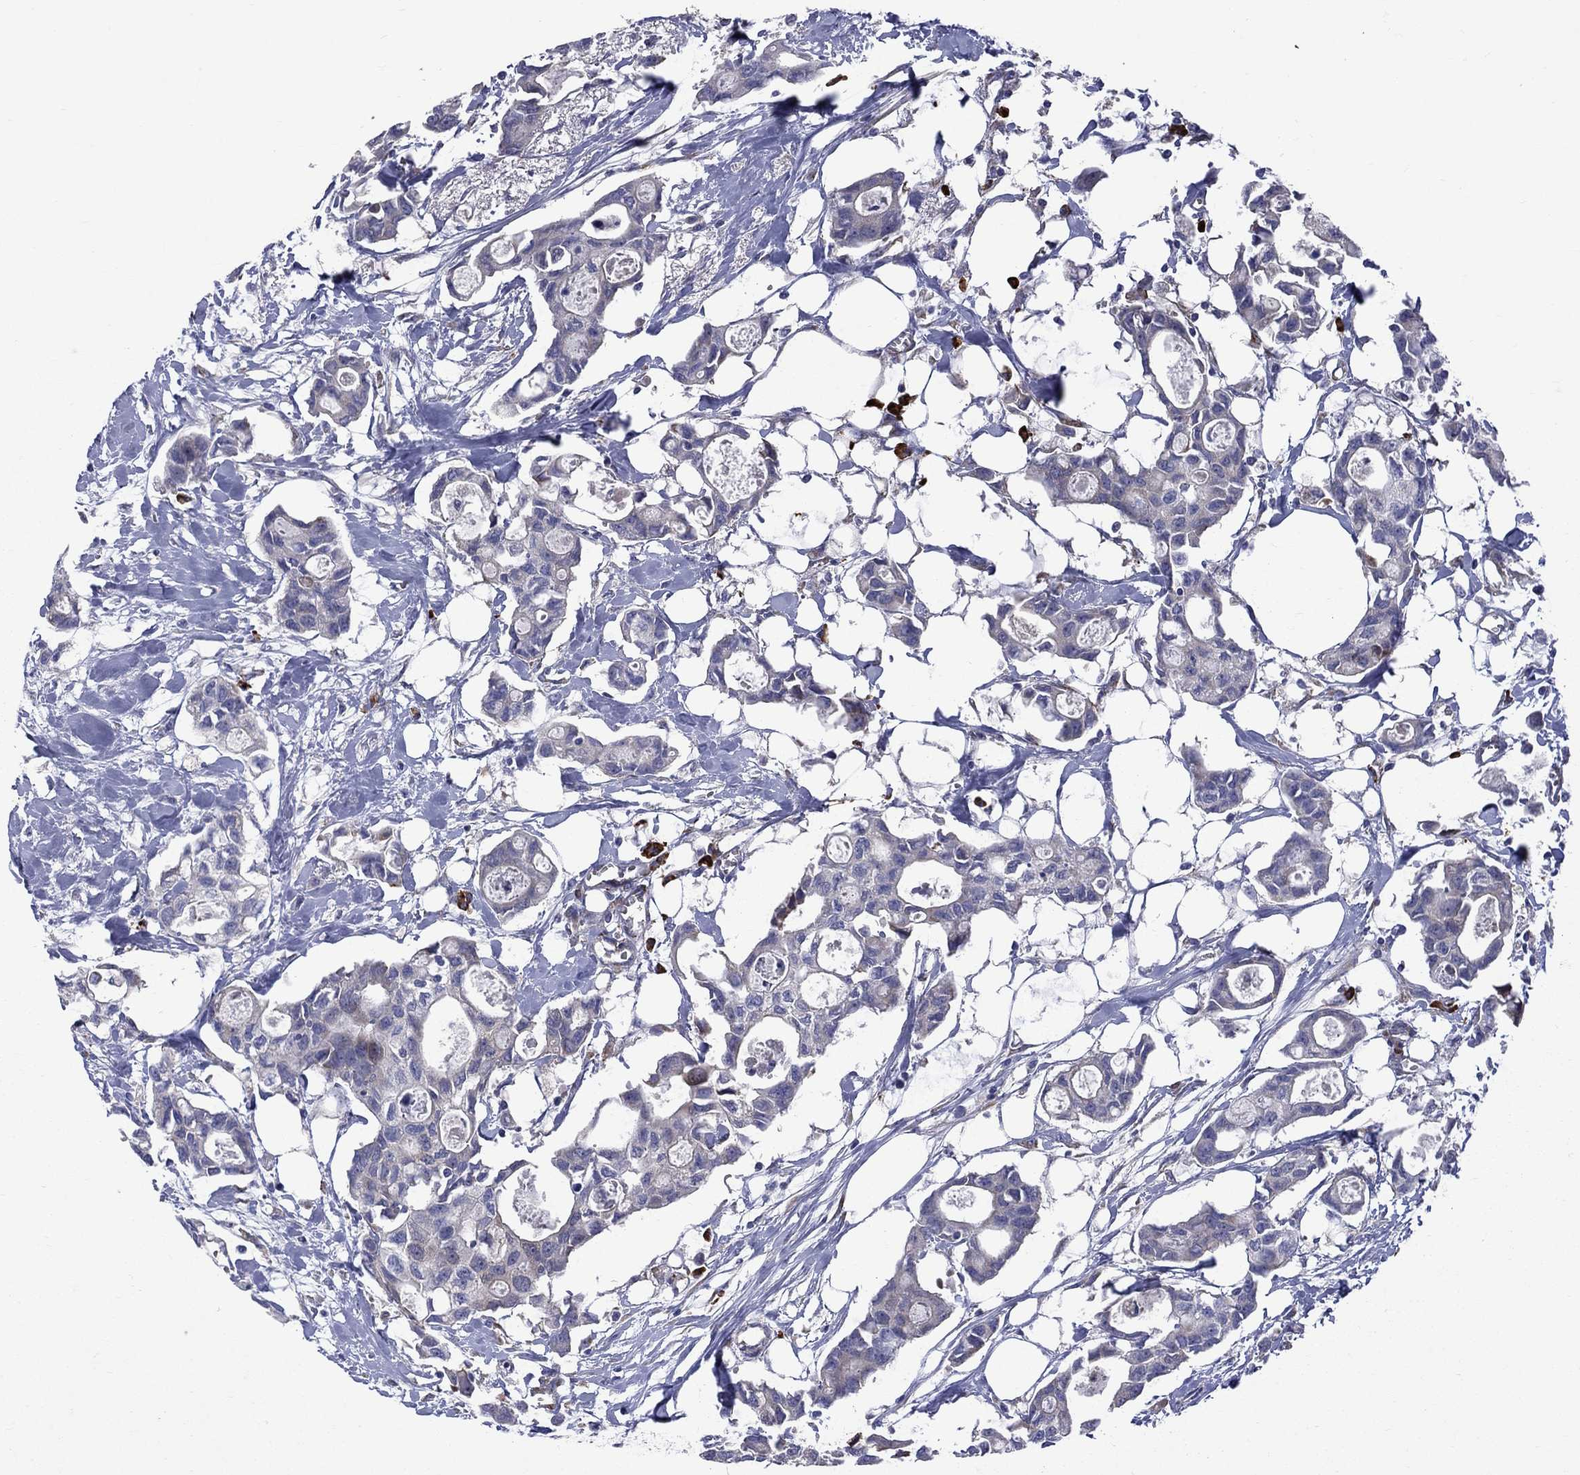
{"staining": {"intensity": "negative", "quantity": "none", "location": "none"}, "tissue": "breast cancer", "cell_type": "Tumor cells", "image_type": "cancer", "snomed": [{"axis": "morphology", "description": "Duct carcinoma"}, {"axis": "topography", "description": "Breast"}], "caption": "Tumor cells are negative for protein expression in human breast cancer (invasive ductal carcinoma).", "gene": "ASNS", "patient": {"sex": "female", "age": 83}}